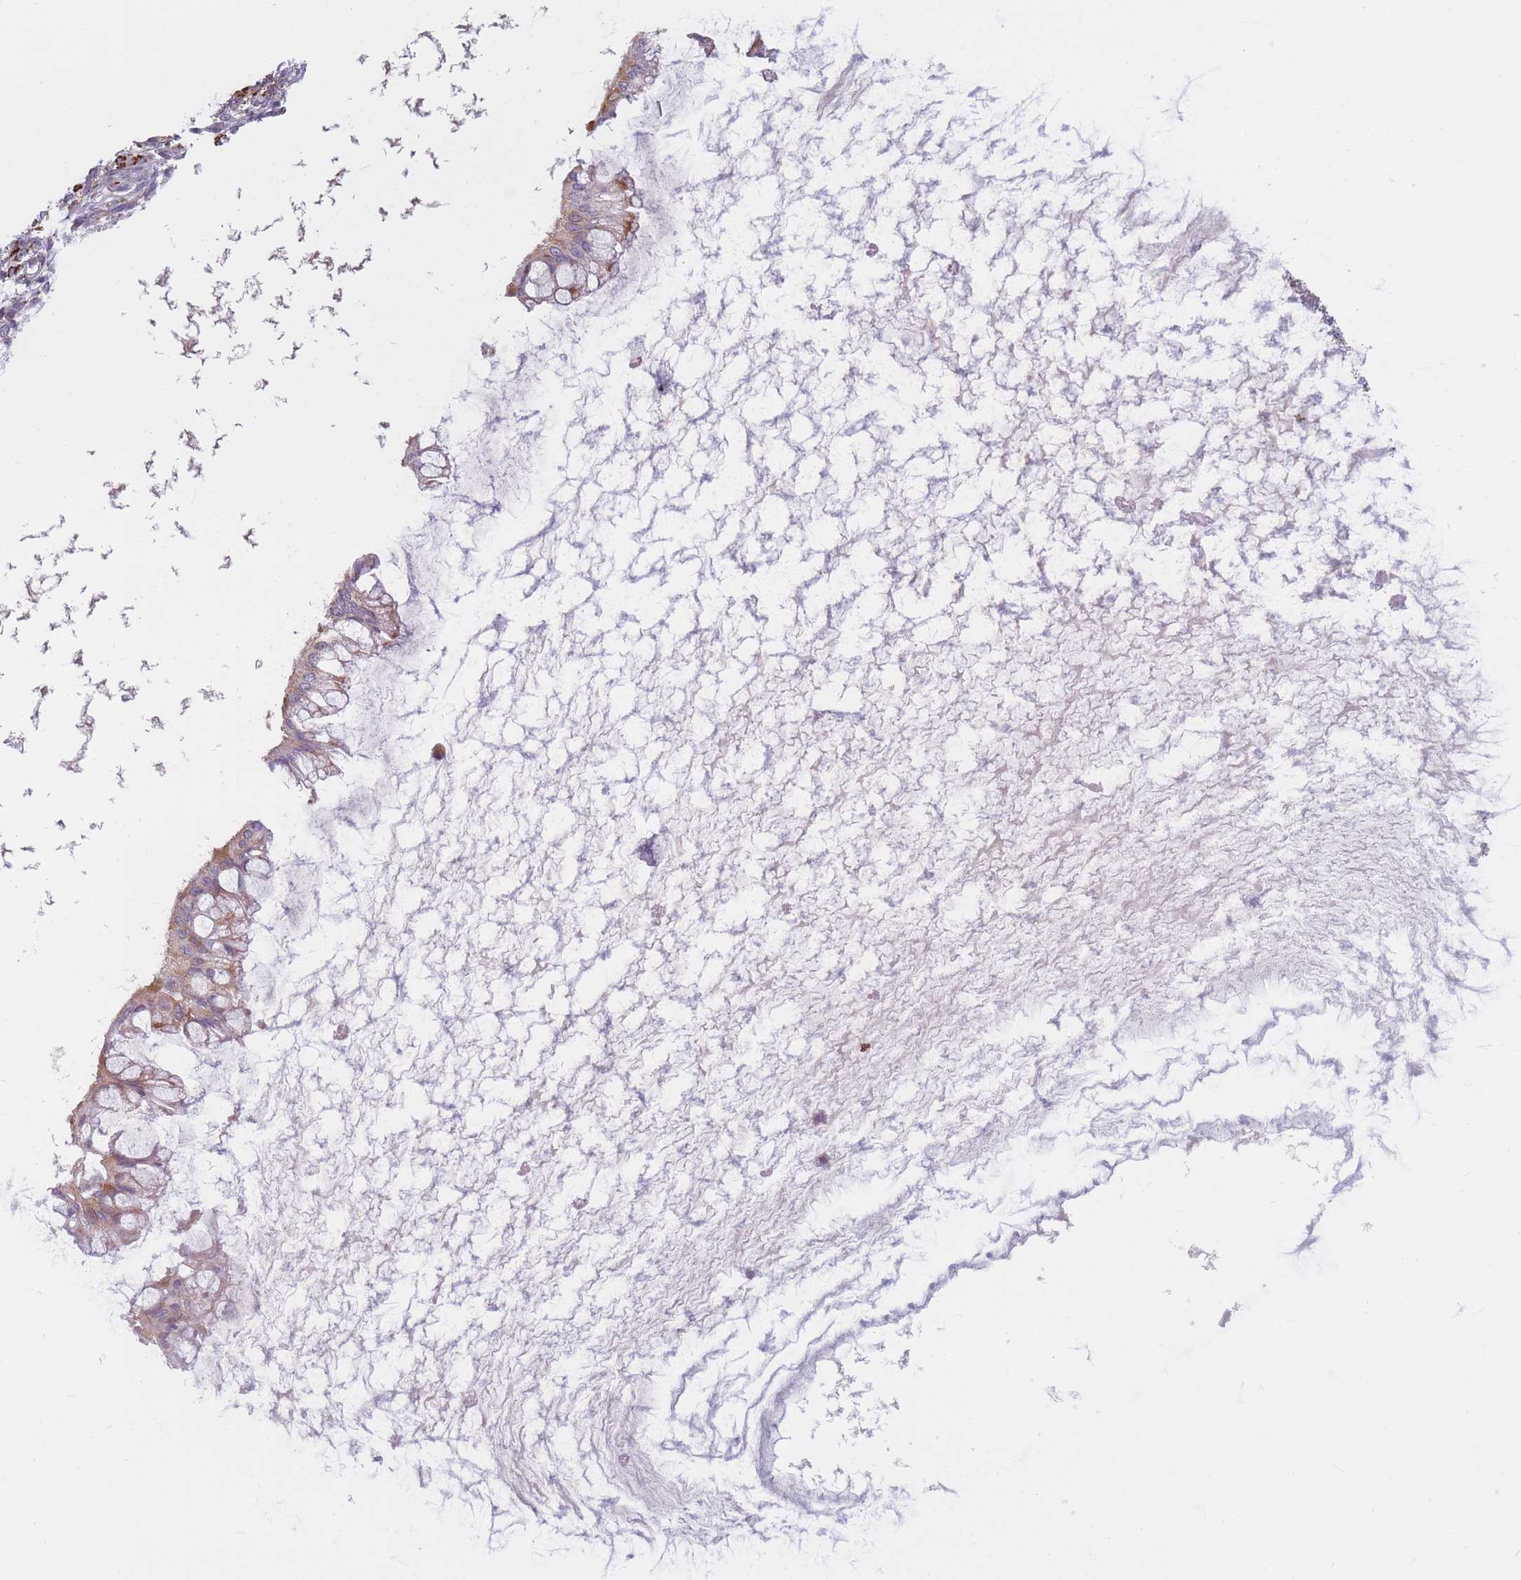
{"staining": {"intensity": "moderate", "quantity": "25%-75%", "location": "cytoplasmic/membranous"}, "tissue": "ovarian cancer", "cell_type": "Tumor cells", "image_type": "cancer", "snomed": [{"axis": "morphology", "description": "Cystadenocarcinoma, mucinous, NOS"}, {"axis": "topography", "description": "Ovary"}], "caption": "Tumor cells demonstrate medium levels of moderate cytoplasmic/membranous positivity in about 25%-75% of cells in human mucinous cystadenocarcinoma (ovarian).", "gene": "PDE4A", "patient": {"sex": "female", "age": 73}}